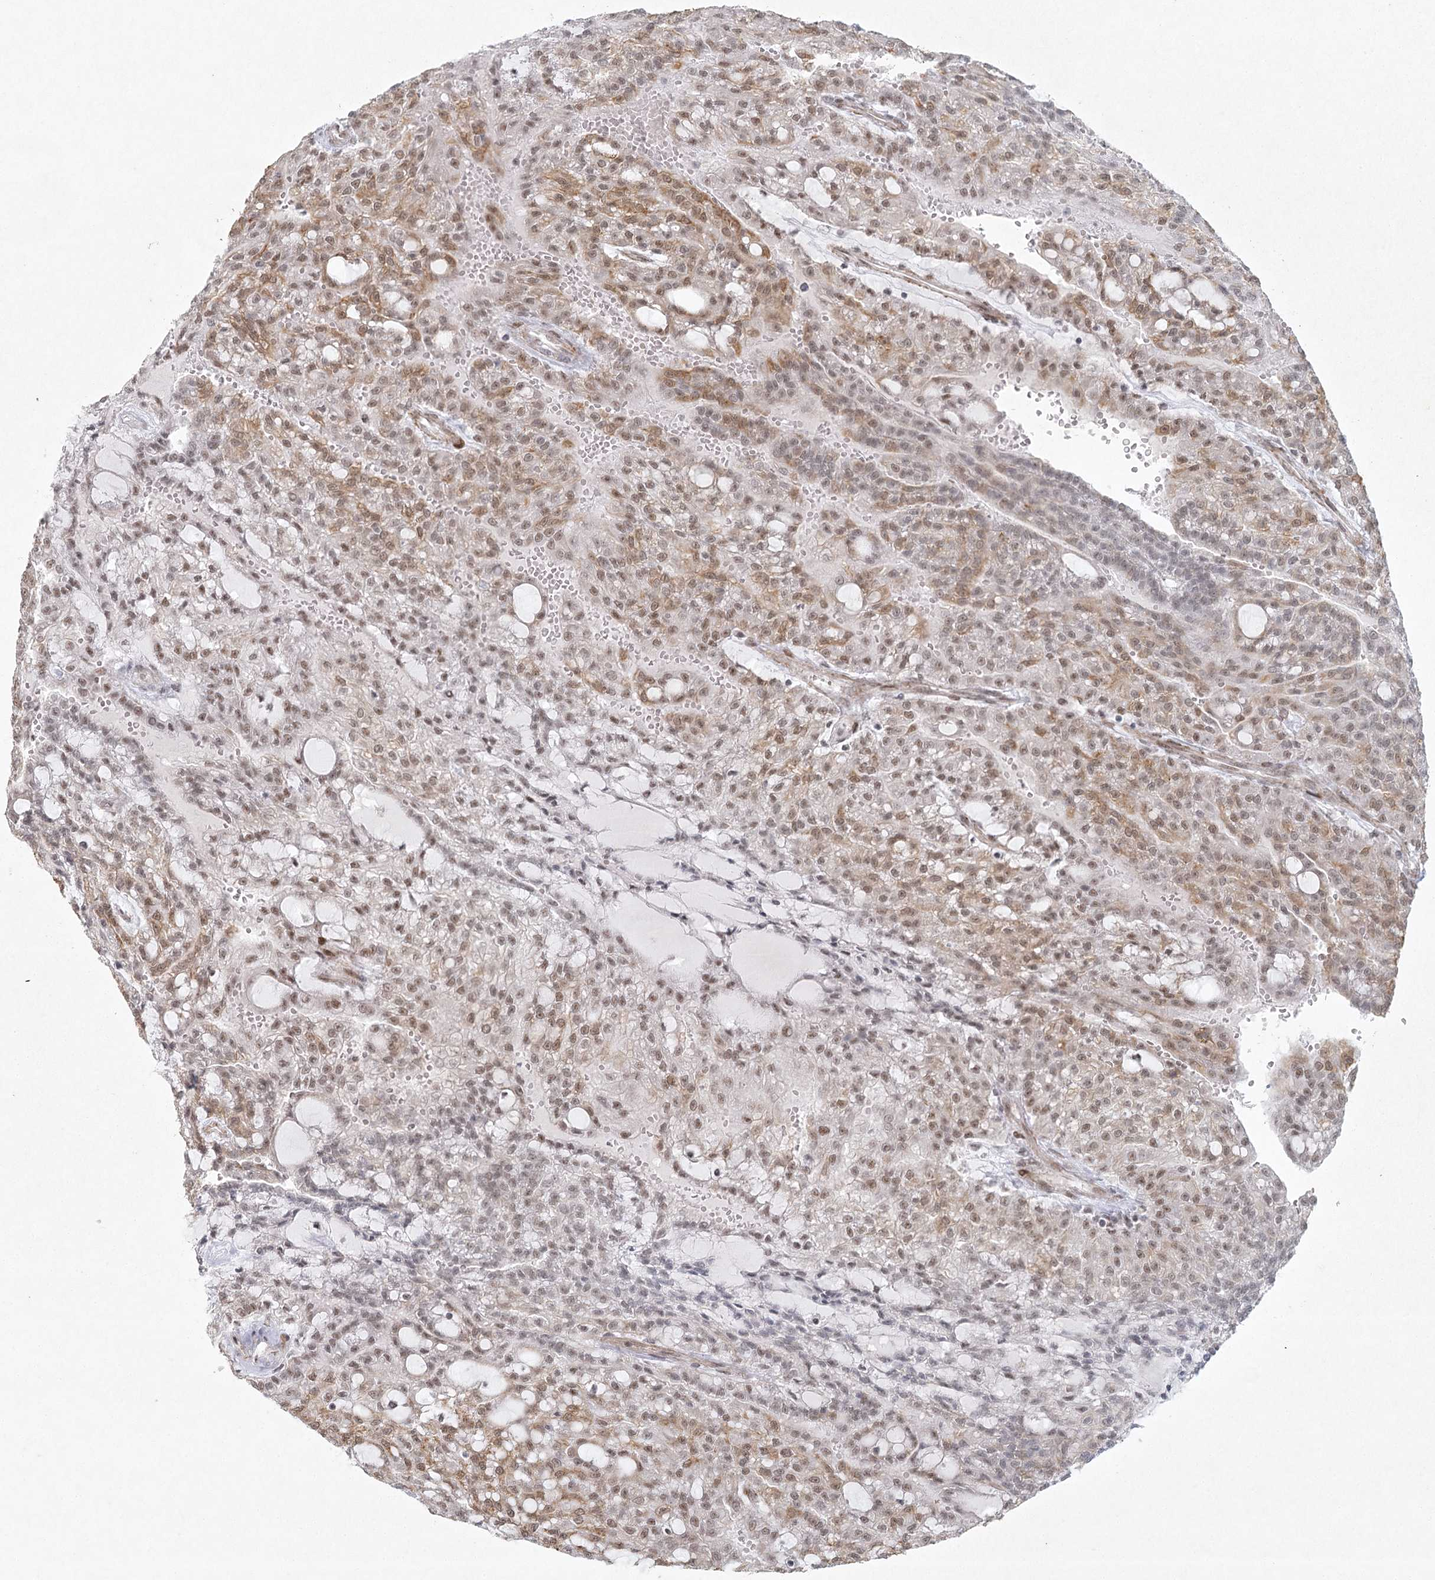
{"staining": {"intensity": "moderate", "quantity": ">75%", "location": "cytoplasmic/membranous,nuclear"}, "tissue": "renal cancer", "cell_type": "Tumor cells", "image_type": "cancer", "snomed": [{"axis": "morphology", "description": "Adenocarcinoma, NOS"}, {"axis": "topography", "description": "Kidney"}], "caption": "Immunohistochemical staining of renal cancer displays medium levels of moderate cytoplasmic/membranous and nuclear protein positivity in about >75% of tumor cells. The staining is performed using DAB brown chromogen to label protein expression. The nuclei are counter-stained blue using hematoxylin.", "gene": "U2SURP", "patient": {"sex": "male", "age": 63}}